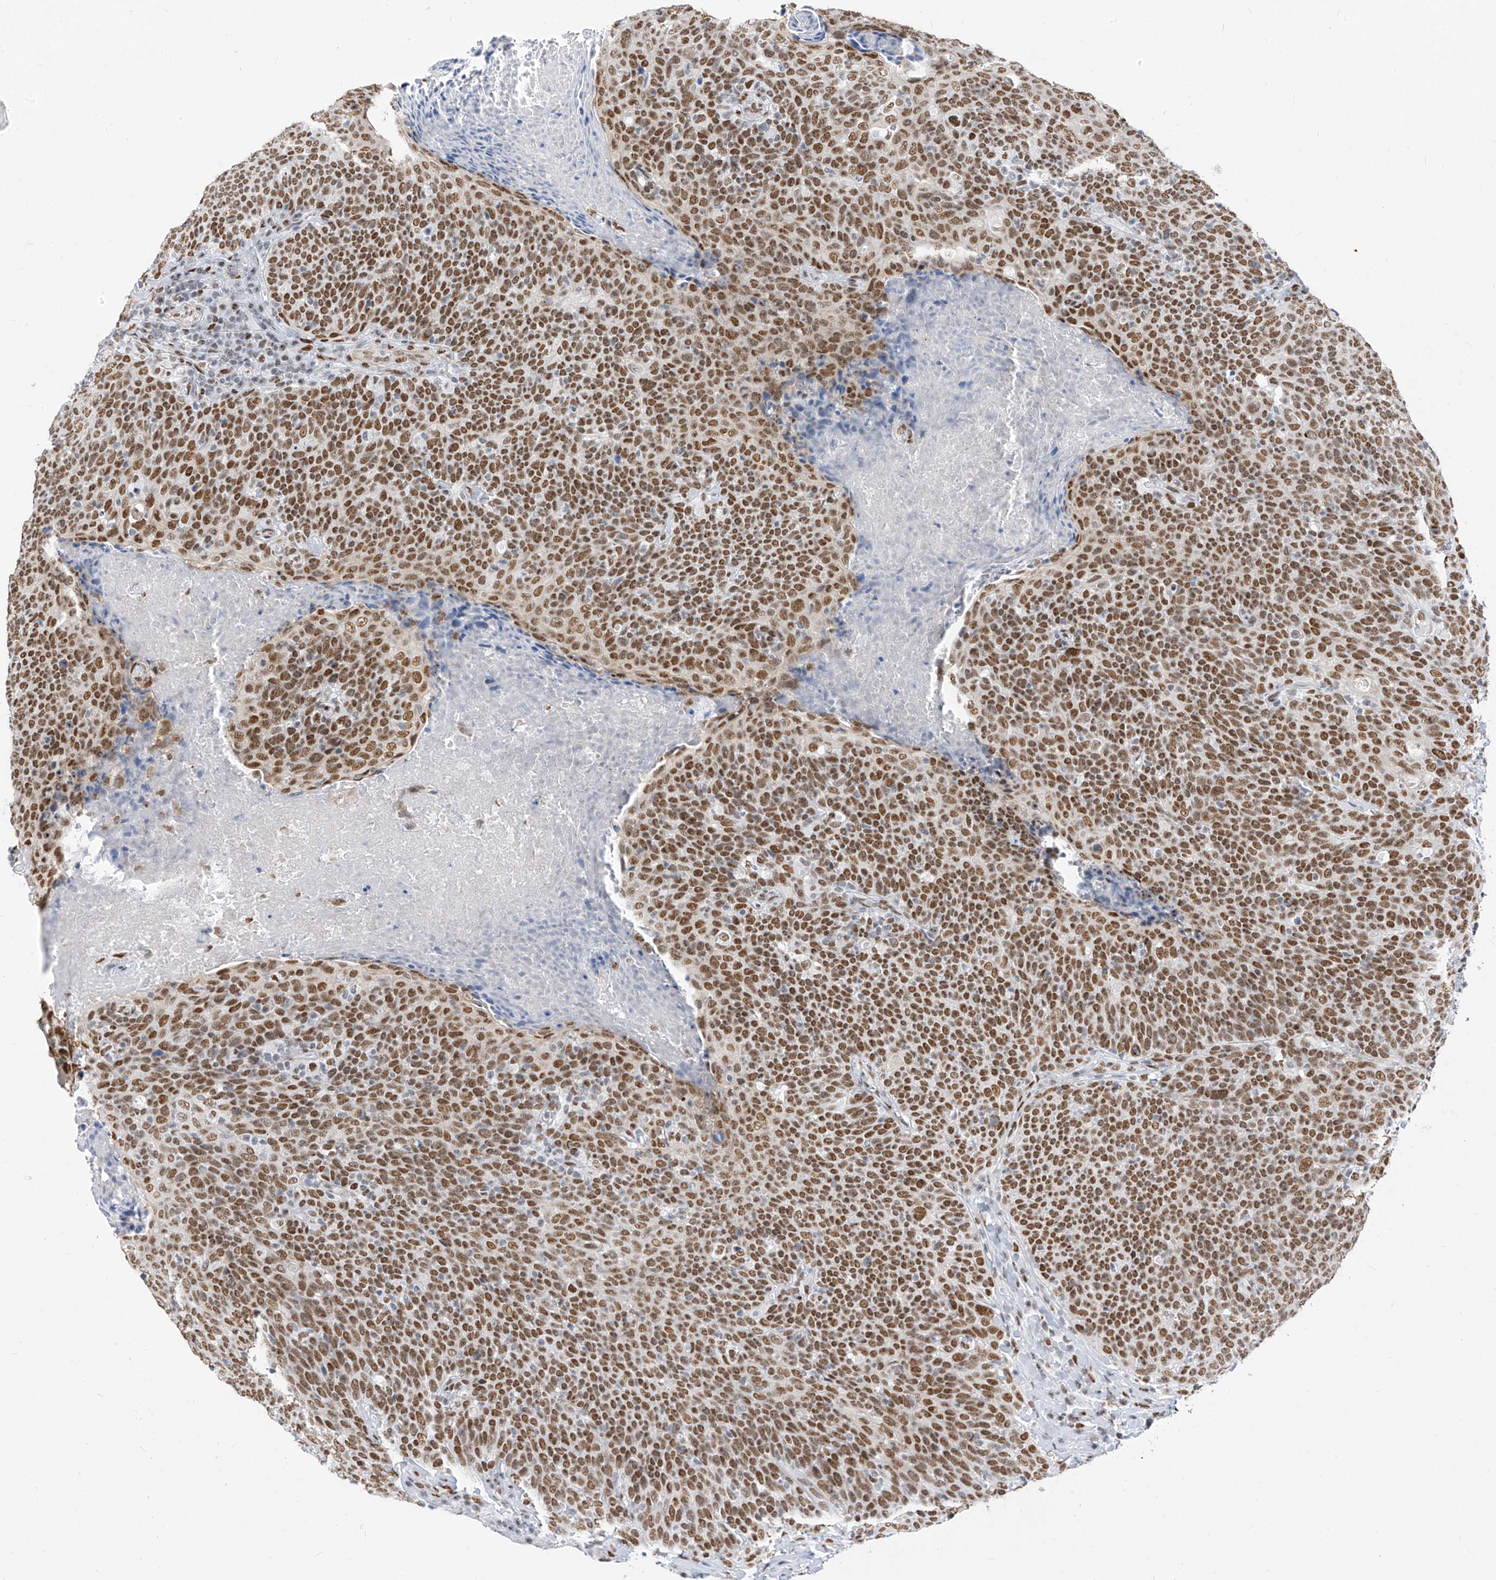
{"staining": {"intensity": "strong", "quantity": ">75%", "location": "nuclear"}, "tissue": "head and neck cancer", "cell_type": "Tumor cells", "image_type": "cancer", "snomed": [{"axis": "morphology", "description": "Squamous cell carcinoma, NOS"}, {"axis": "morphology", "description": "Squamous cell carcinoma, metastatic, NOS"}, {"axis": "topography", "description": "Lymph node"}, {"axis": "topography", "description": "Head-Neck"}], "caption": "IHC (DAB (3,3'-diaminobenzidine)) staining of human head and neck cancer exhibits strong nuclear protein expression in approximately >75% of tumor cells.", "gene": "KHSRP", "patient": {"sex": "male", "age": 62}}